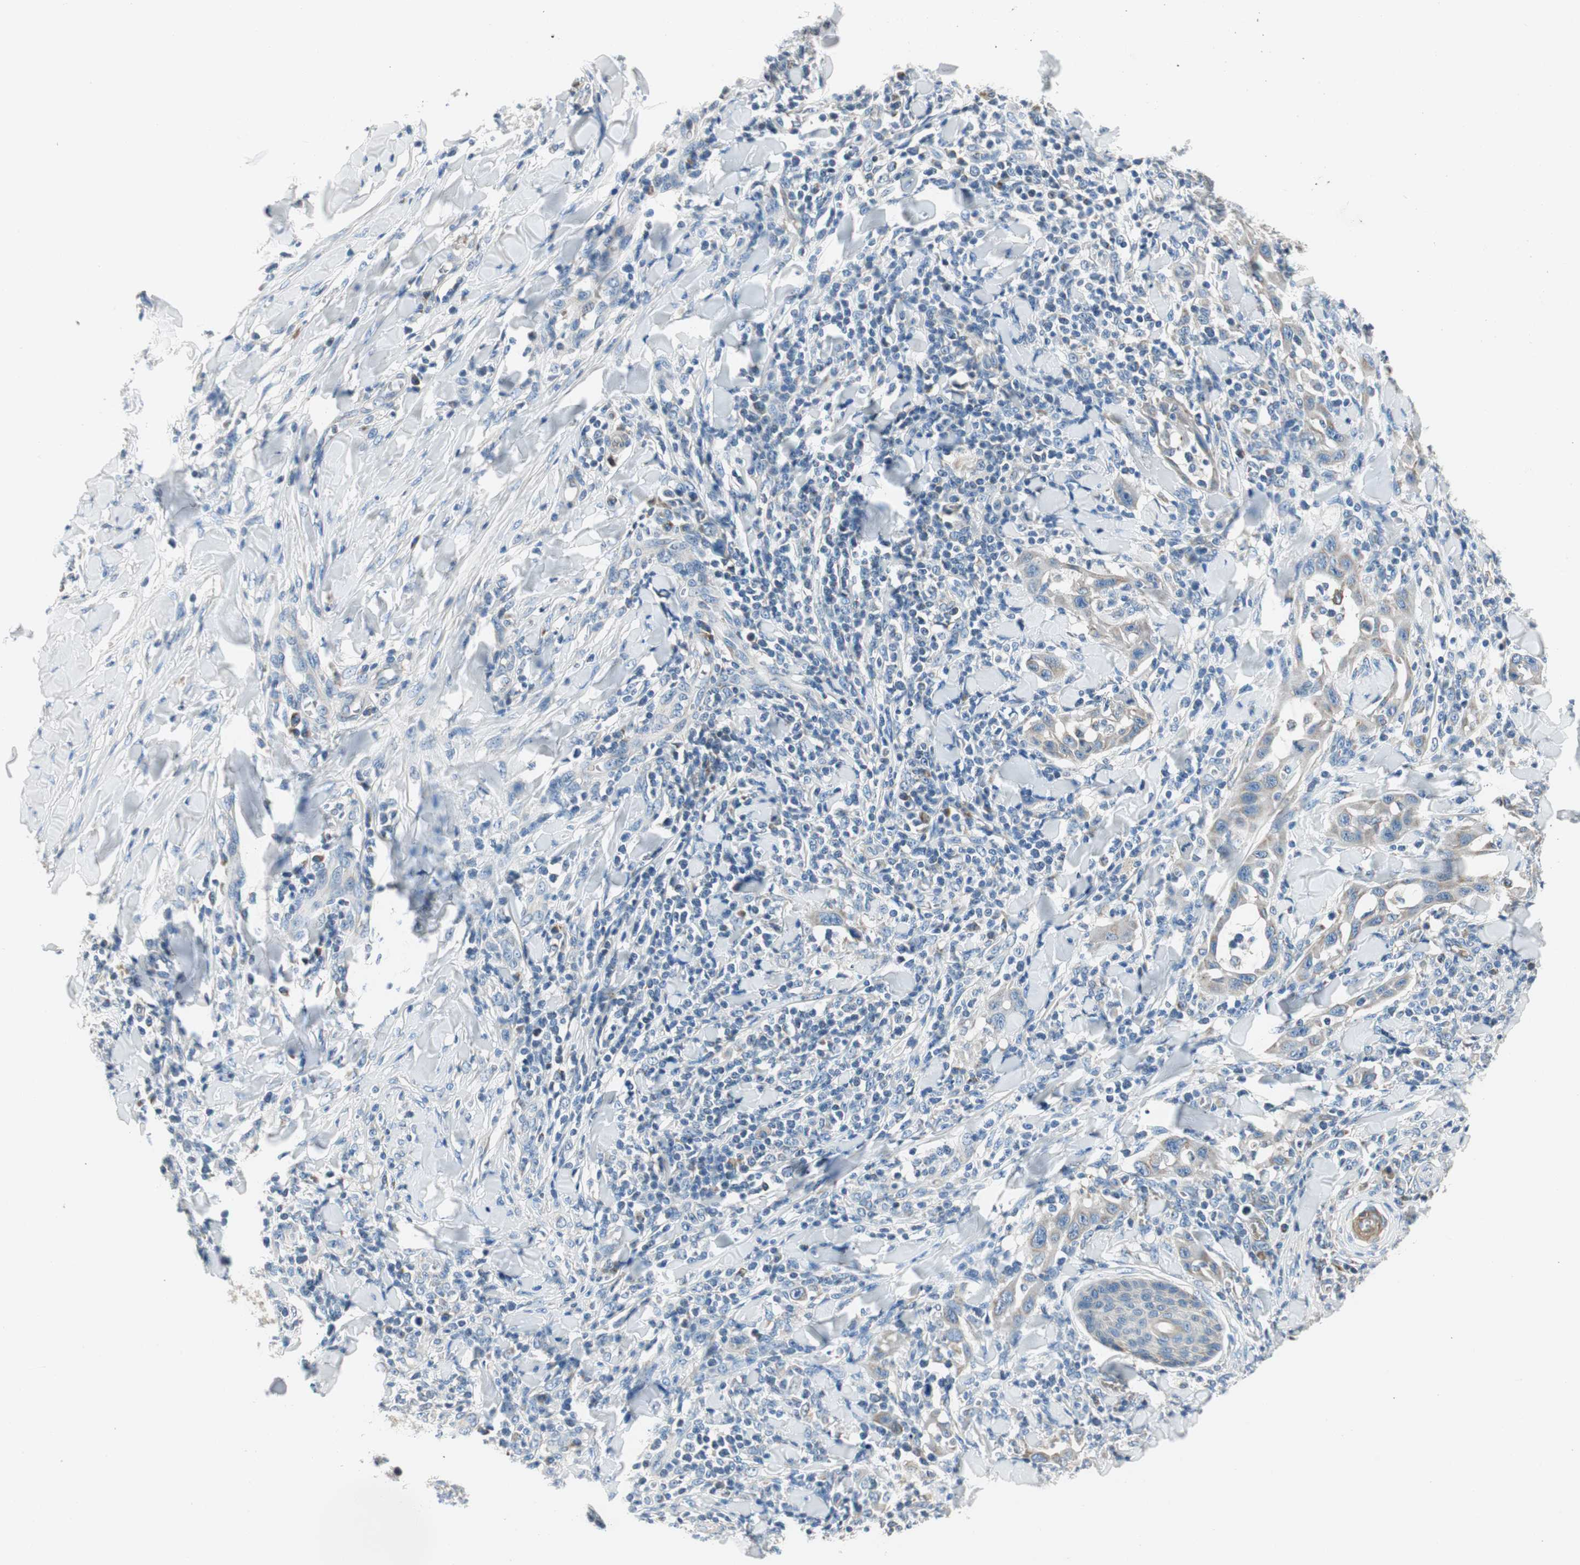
{"staining": {"intensity": "weak", "quantity": ">75%", "location": "cytoplasmic/membranous"}, "tissue": "skin cancer", "cell_type": "Tumor cells", "image_type": "cancer", "snomed": [{"axis": "morphology", "description": "Squamous cell carcinoma, NOS"}, {"axis": "topography", "description": "Skin"}], "caption": "Skin squamous cell carcinoma stained with DAB (3,3'-diaminobenzidine) IHC demonstrates low levels of weak cytoplasmic/membranous expression in about >75% of tumor cells.", "gene": "RORB", "patient": {"sex": "male", "age": 24}}